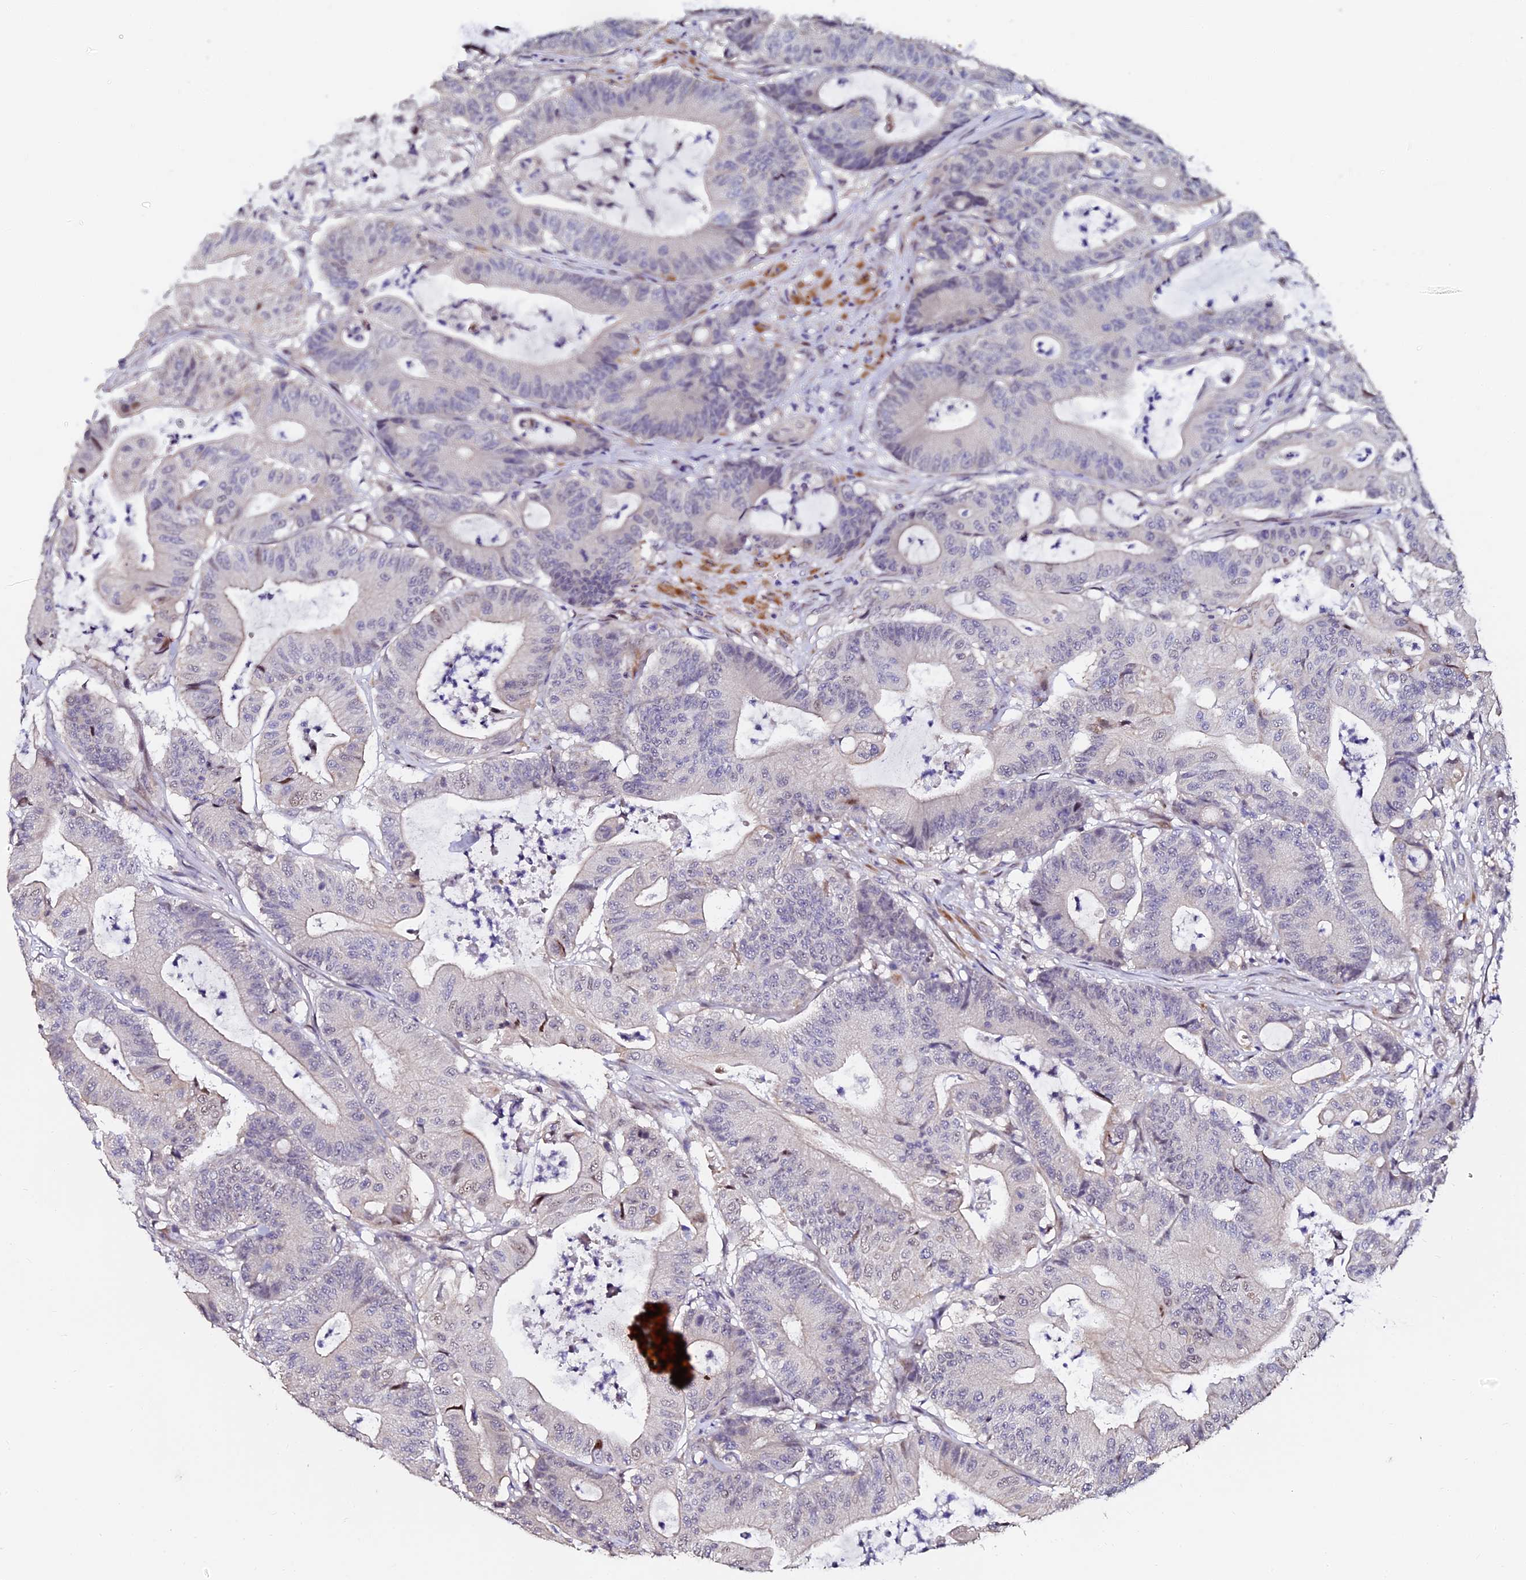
{"staining": {"intensity": "negative", "quantity": "none", "location": "none"}, "tissue": "colorectal cancer", "cell_type": "Tumor cells", "image_type": "cancer", "snomed": [{"axis": "morphology", "description": "Adenocarcinoma, NOS"}, {"axis": "topography", "description": "Colon"}], "caption": "An image of colorectal adenocarcinoma stained for a protein displays no brown staining in tumor cells. Nuclei are stained in blue.", "gene": "GPN3", "patient": {"sex": "female", "age": 84}}